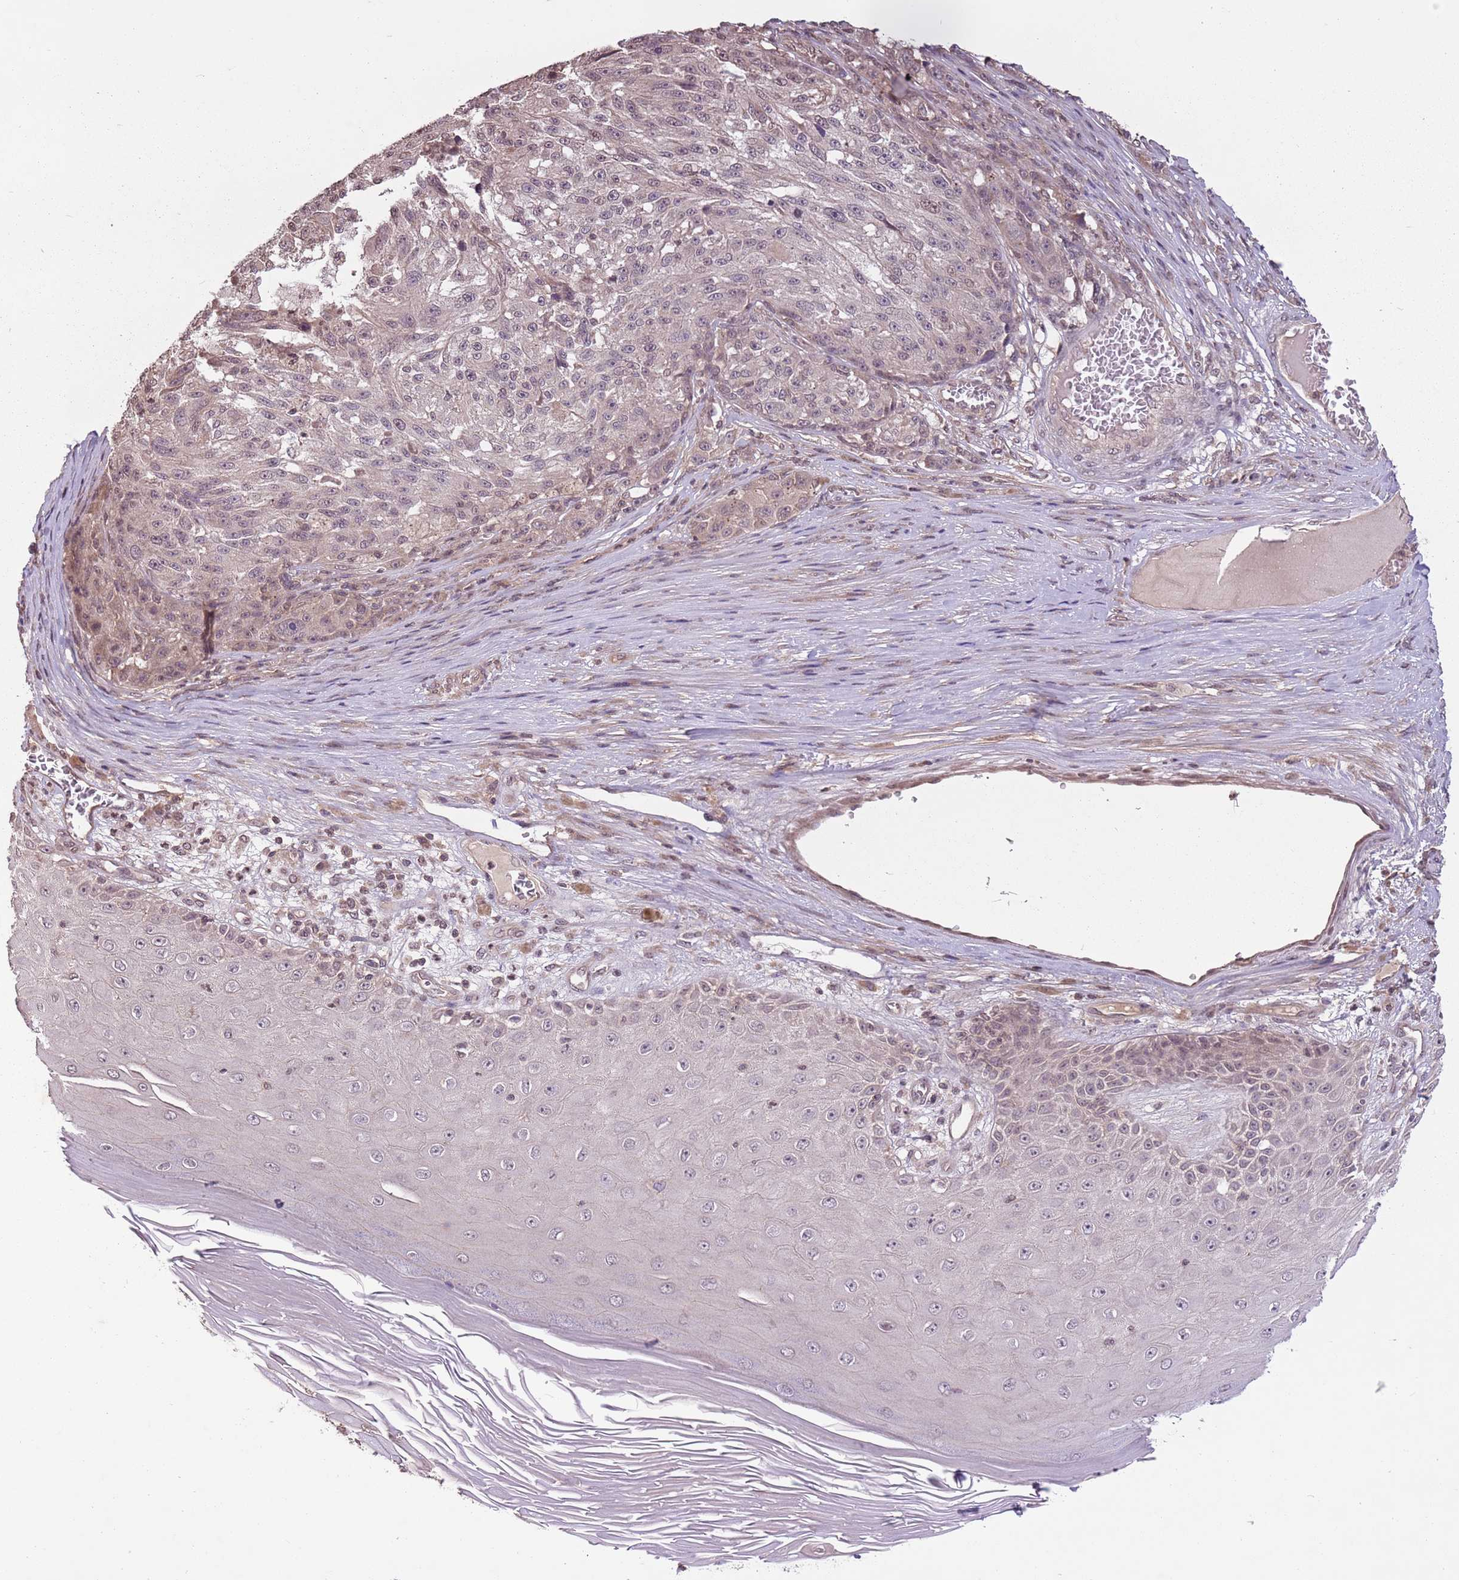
{"staining": {"intensity": "weak", "quantity": "<25%", "location": "cytoplasmic/membranous,nuclear"}, "tissue": "melanoma", "cell_type": "Tumor cells", "image_type": "cancer", "snomed": [{"axis": "morphology", "description": "Malignant melanoma, NOS"}, {"axis": "topography", "description": "Skin"}], "caption": "DAB immunohistochemical staining of human melanoma reveals no significant positivity in tumor cells.", "gene": "CAPN9", "patient": {"sex": "male", "age": 53}}